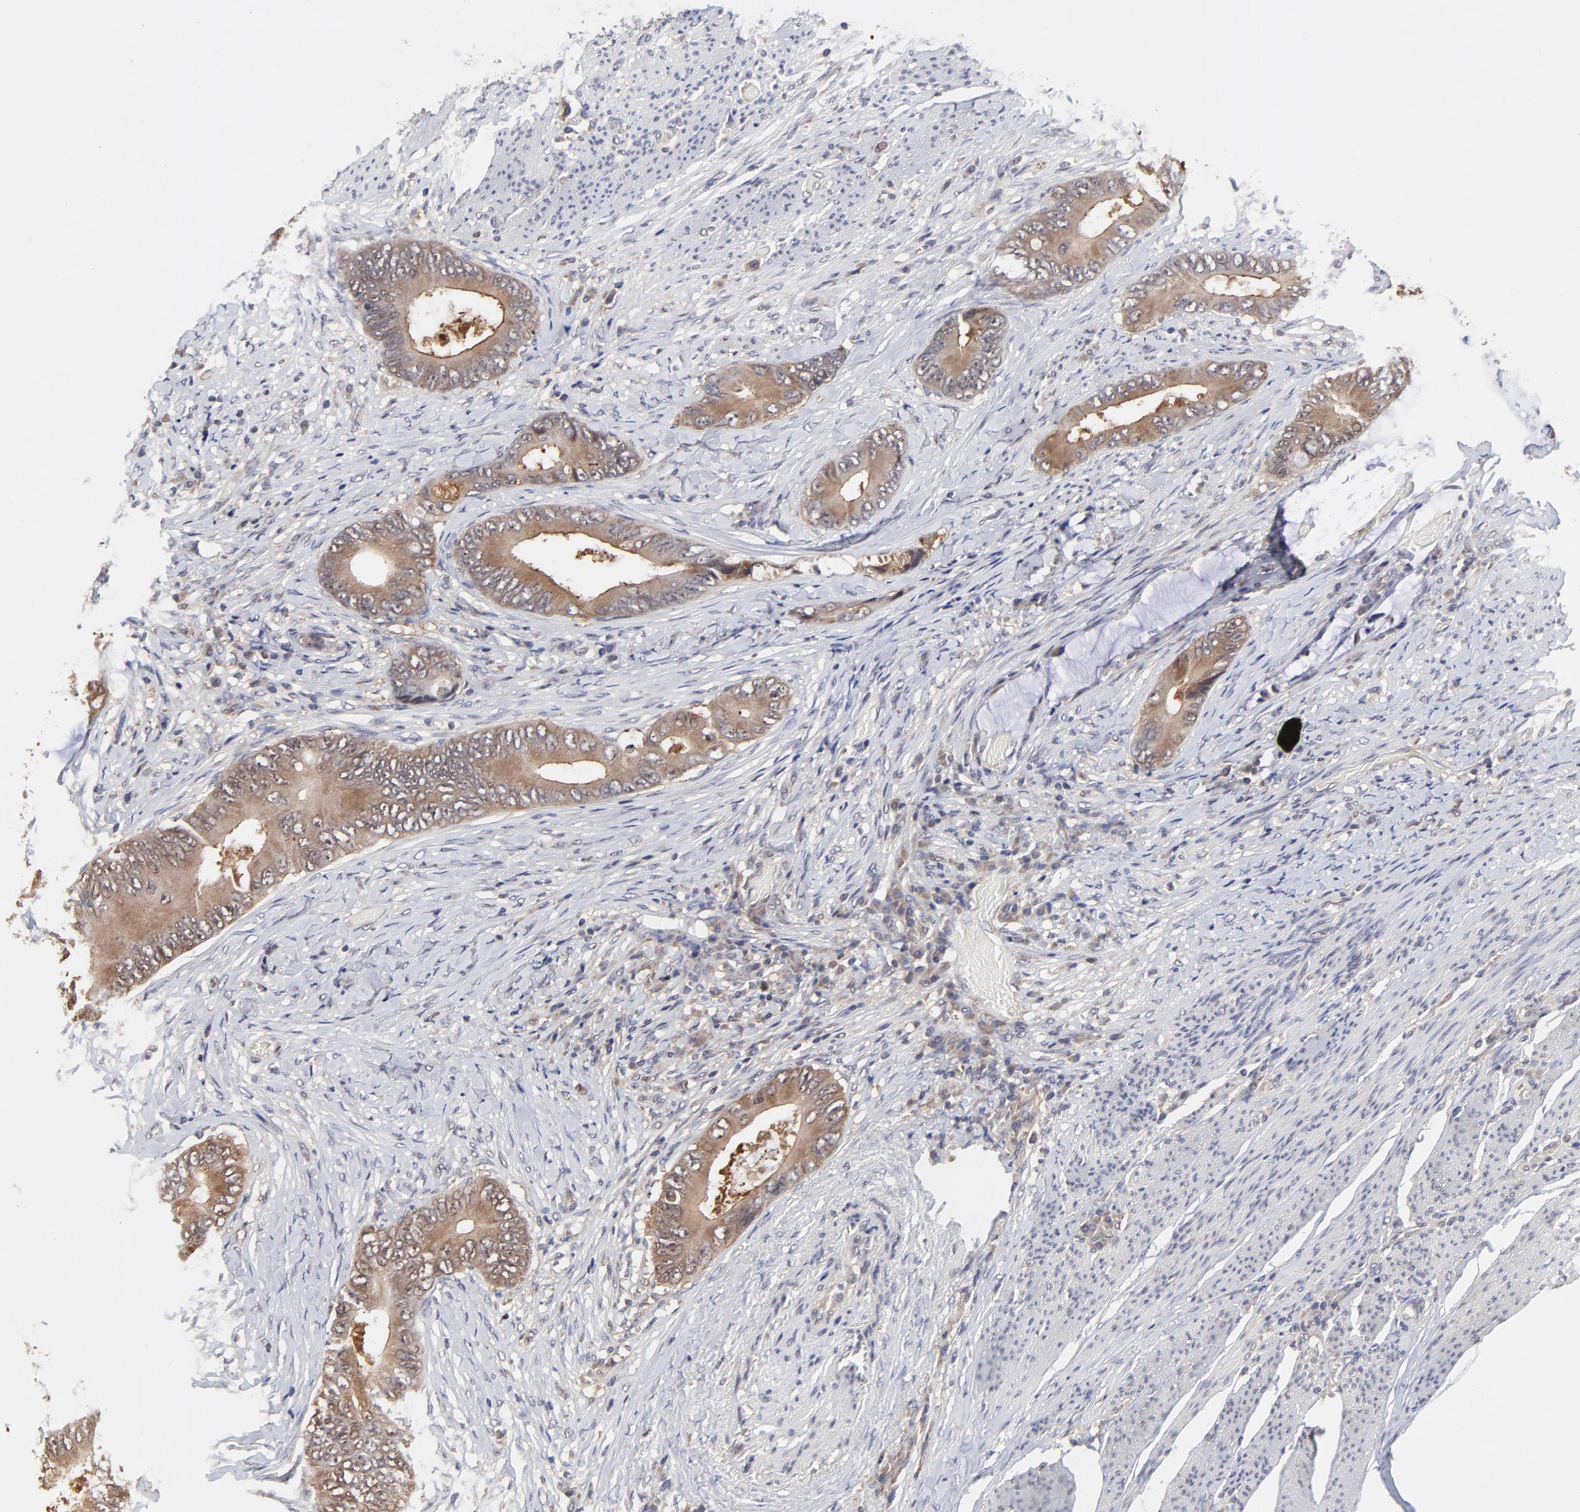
{"staining": {"intensity": "weak", "quantity": ">75%", "location": "cytoplasmic/membranous"}, "tissue": "colorectal cancer", "cell_type": "Tumor cells", "image_type": "cancer", "snomed": [{"axis": "morphology", "description": "Normal tissue, NOS"}, {"axis": "morphology", "description": "Adenocarcinoma, NOS"}, {"axis": "topography", "description": "Rectum"}, {"axis": "topography", "description": "Peripheral nerve tissue"}], "caption": "Colorectal adenocarcinoma was stained to show a protein in brown. There is low levels of weak cytoplasmic/membranous expression in approximately >75% of tumor cells.", "gene": "CCT2", "patient": {"sex": "female", "age": 77}}